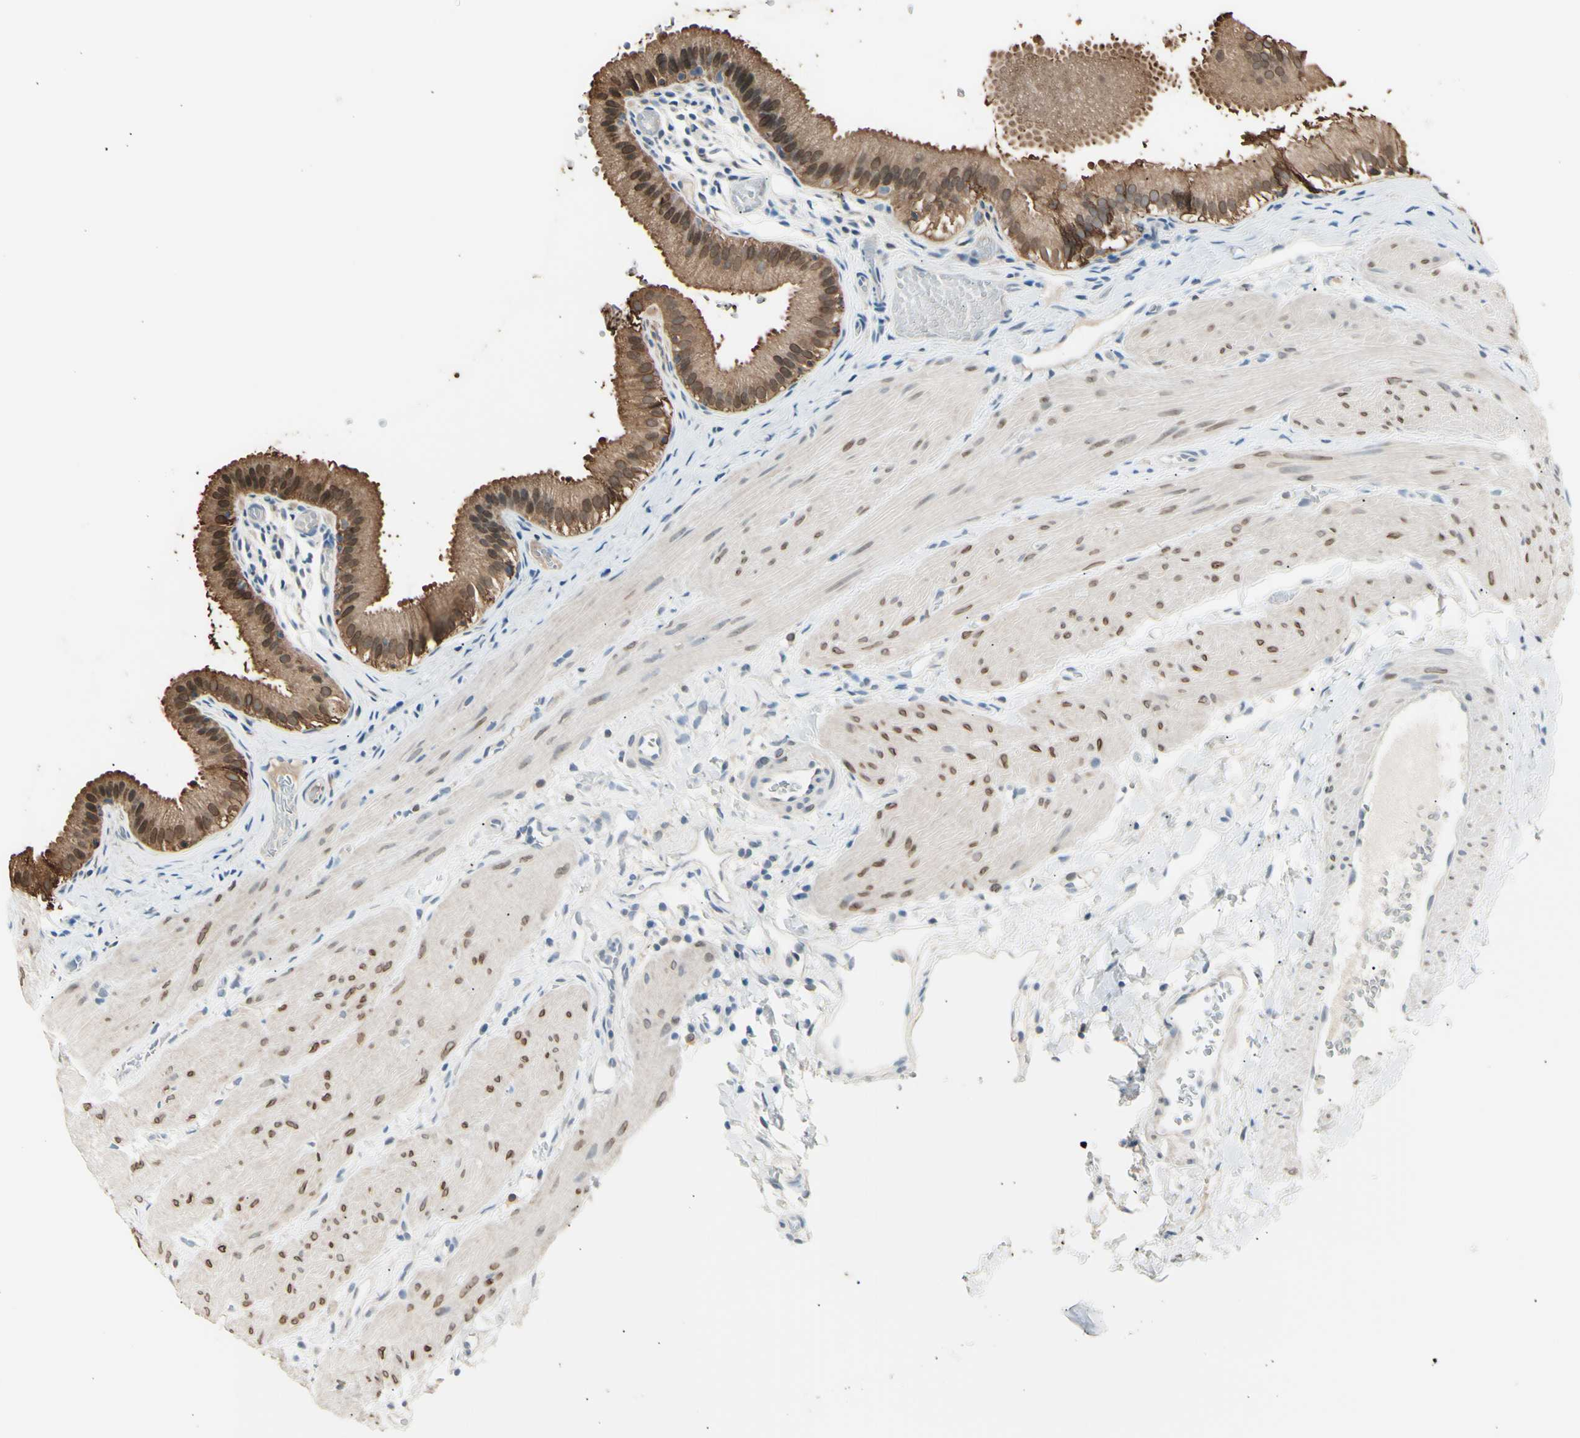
{"staining": {"intensity": "strong", "quantity": ">75%", "location": "cytoplasmic/membranous,nuclear"}, "tissue": "gallbladder", "cell_type": "Glandular cells", "image_type": "normal", "snomed": [{"axis": "morphology", "description": "Normal tissue, NOS"}, {"axis": "topography", "description": "Gallbladder"}], "caption": "Protein staining of benign gallbladder reveals strong cytoplasmic/membranous,nuclear positivity in about >75% of glandular cells.", "gene": "LHPP", "patient": {"sex": "female", "age": 26}}